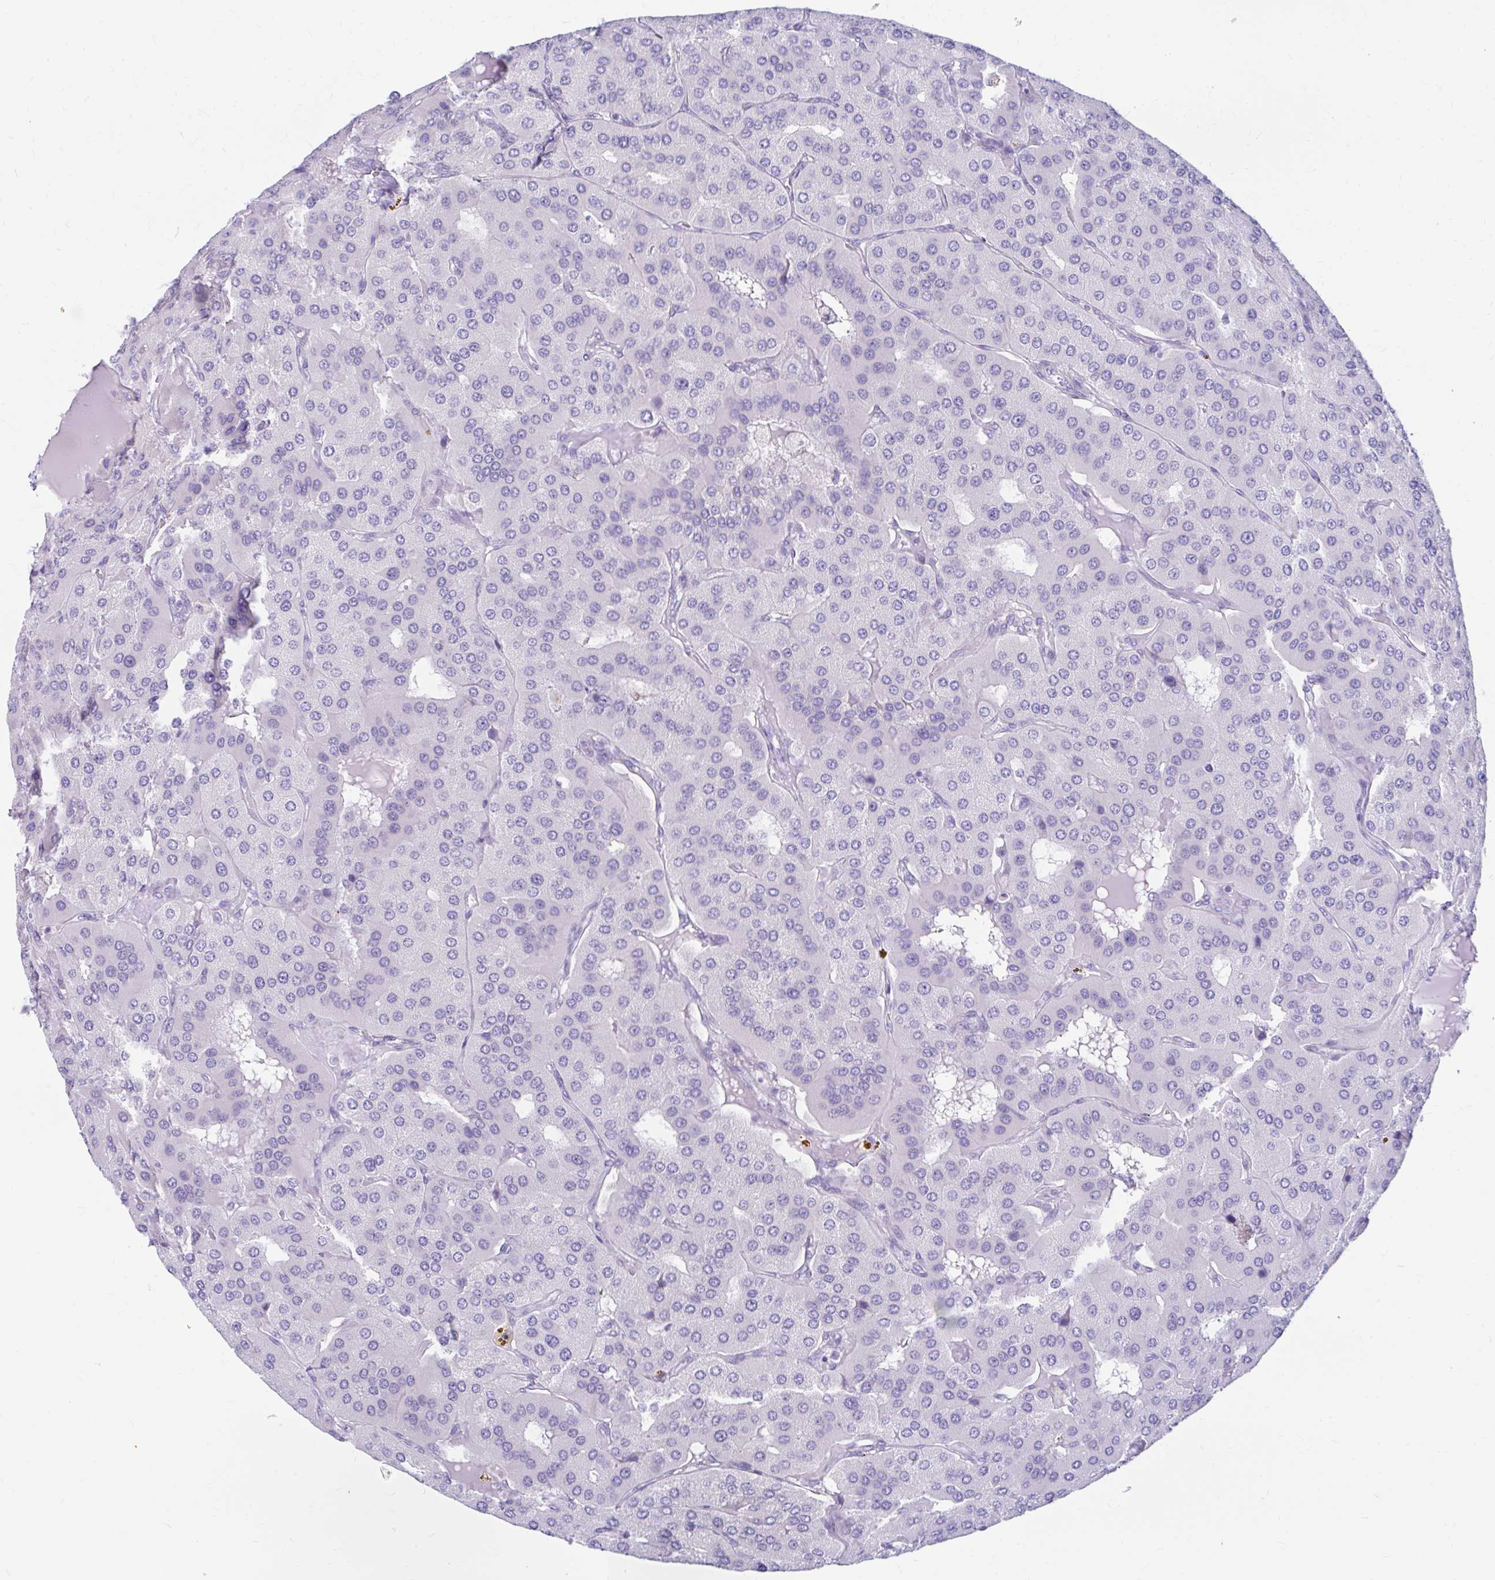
{"staining": {"intensity": "negative", "quantity": "none", "location": "none"}, "tissue": "parathyroid gland", "cell_type": "Glandular cells", "image_type": "normal", "snomed": [{"axis": "morphology", "description": "Normal tissue, NOS"}, {"axis": "morphology", "description": "Adenoma, NOS"}, {"axis": "topography", "description": "Parathyroid gland"}], "caption": "Immunohistochemical staining of normal parathyroid gland exhibits no significant expression in glandular cells. (DAB immunohistochemistry, high magnification).", "gene": "FTSJ3", "patient": {"sex": "female", "age": 86}}